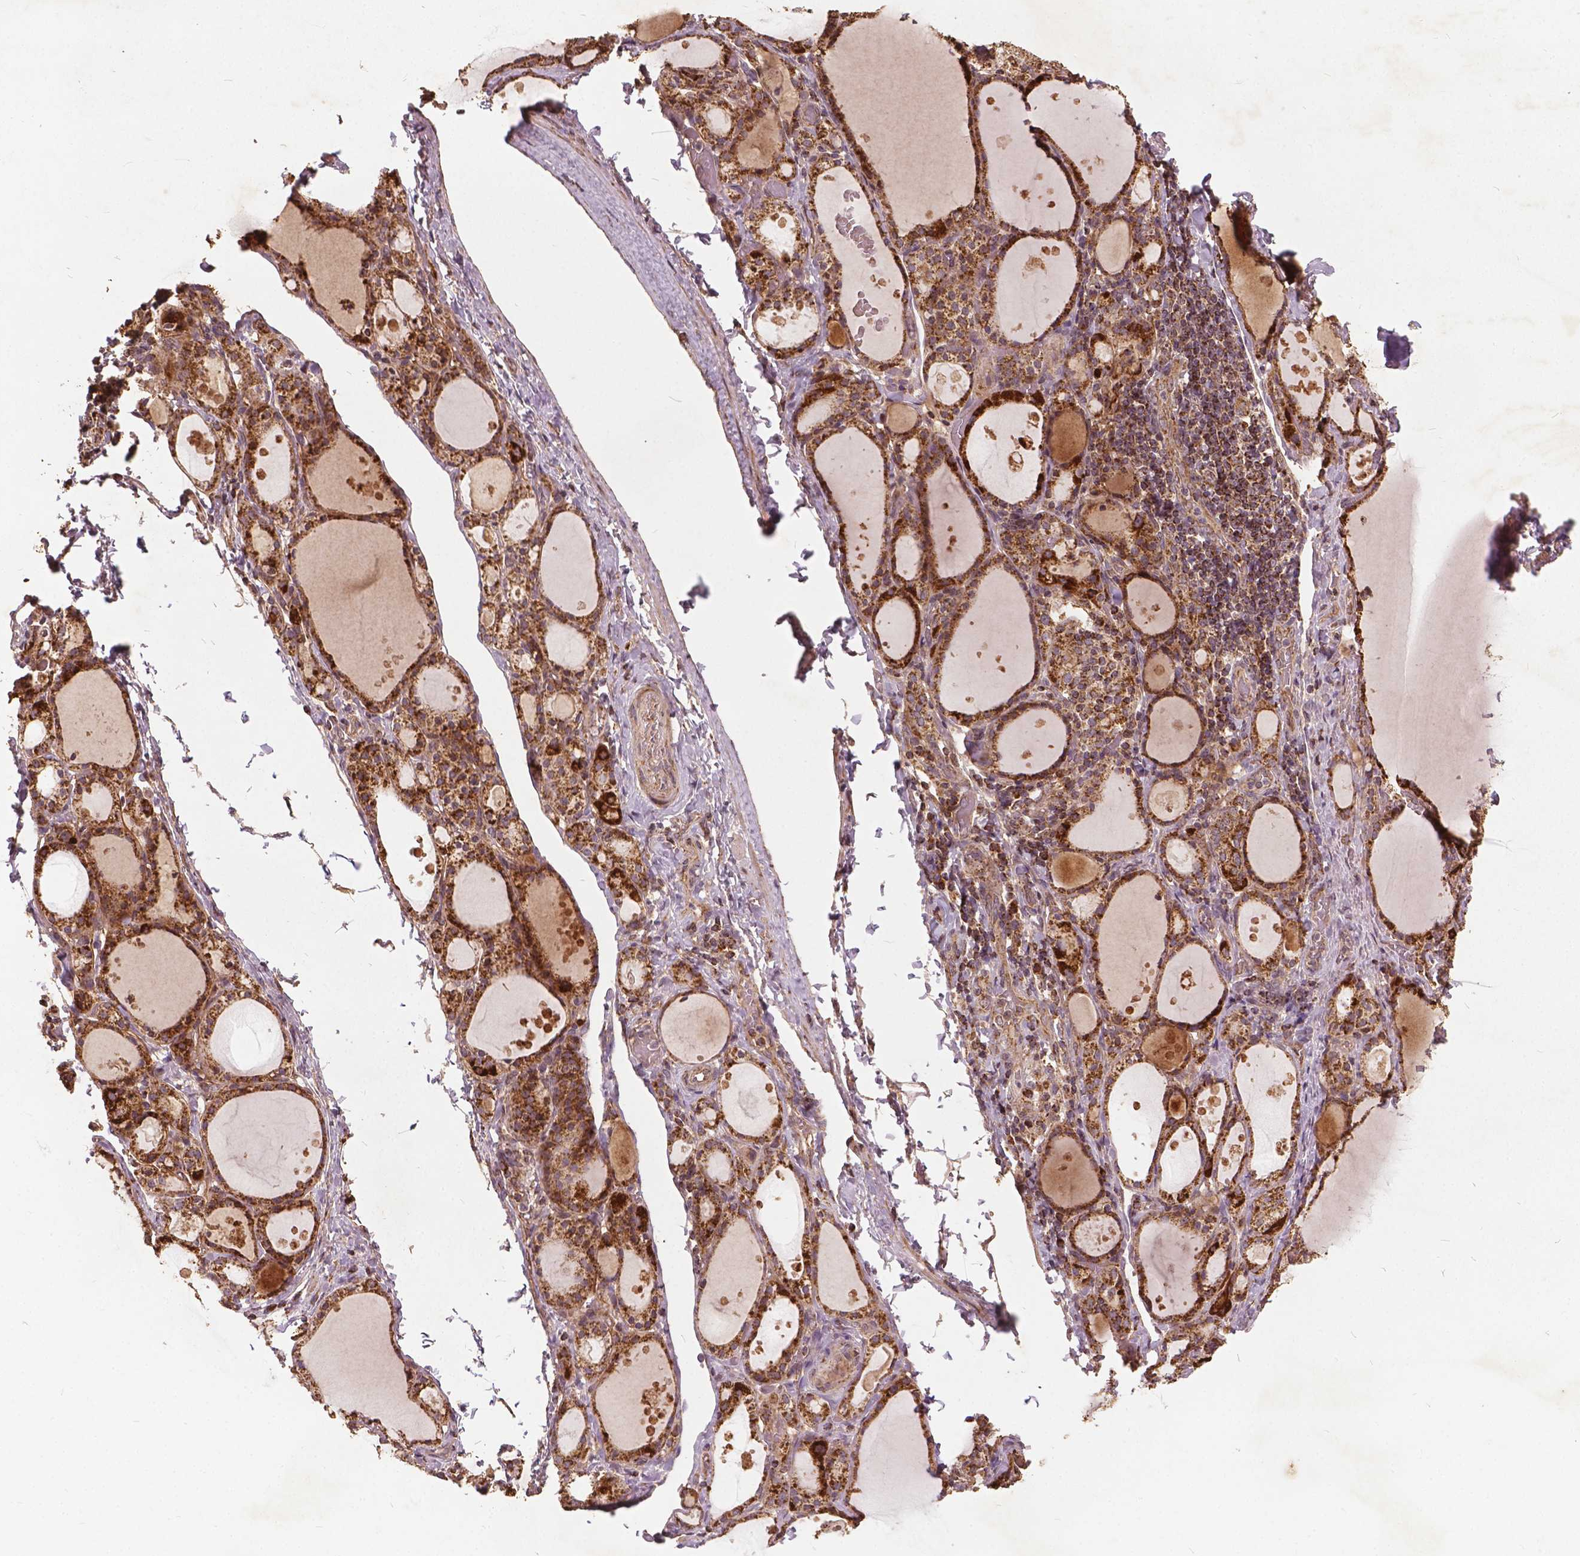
{"staining": {"intensity": "strong", "quantity": ">75%", "location": "cytoplasmic/membranous"}, "tissue": "thyroid gland", "cell_type": "Glandular cells", "image_type": "normal", "snomed": [{"axis": "morphology", "description": "Normal tissue, NOS"}, {"axis": "topography", "description": "Thyroid gland"}], "caption": "A high-resolution histopathology image shows immunohistochemistry (IHC) staining of benign thyroid gland, which displays strong cytoplasmic/membranous positivity in about >75% of glandular cells.", "gene": "UBXN2A", "patient": {"sex": "male", "age": 68}}